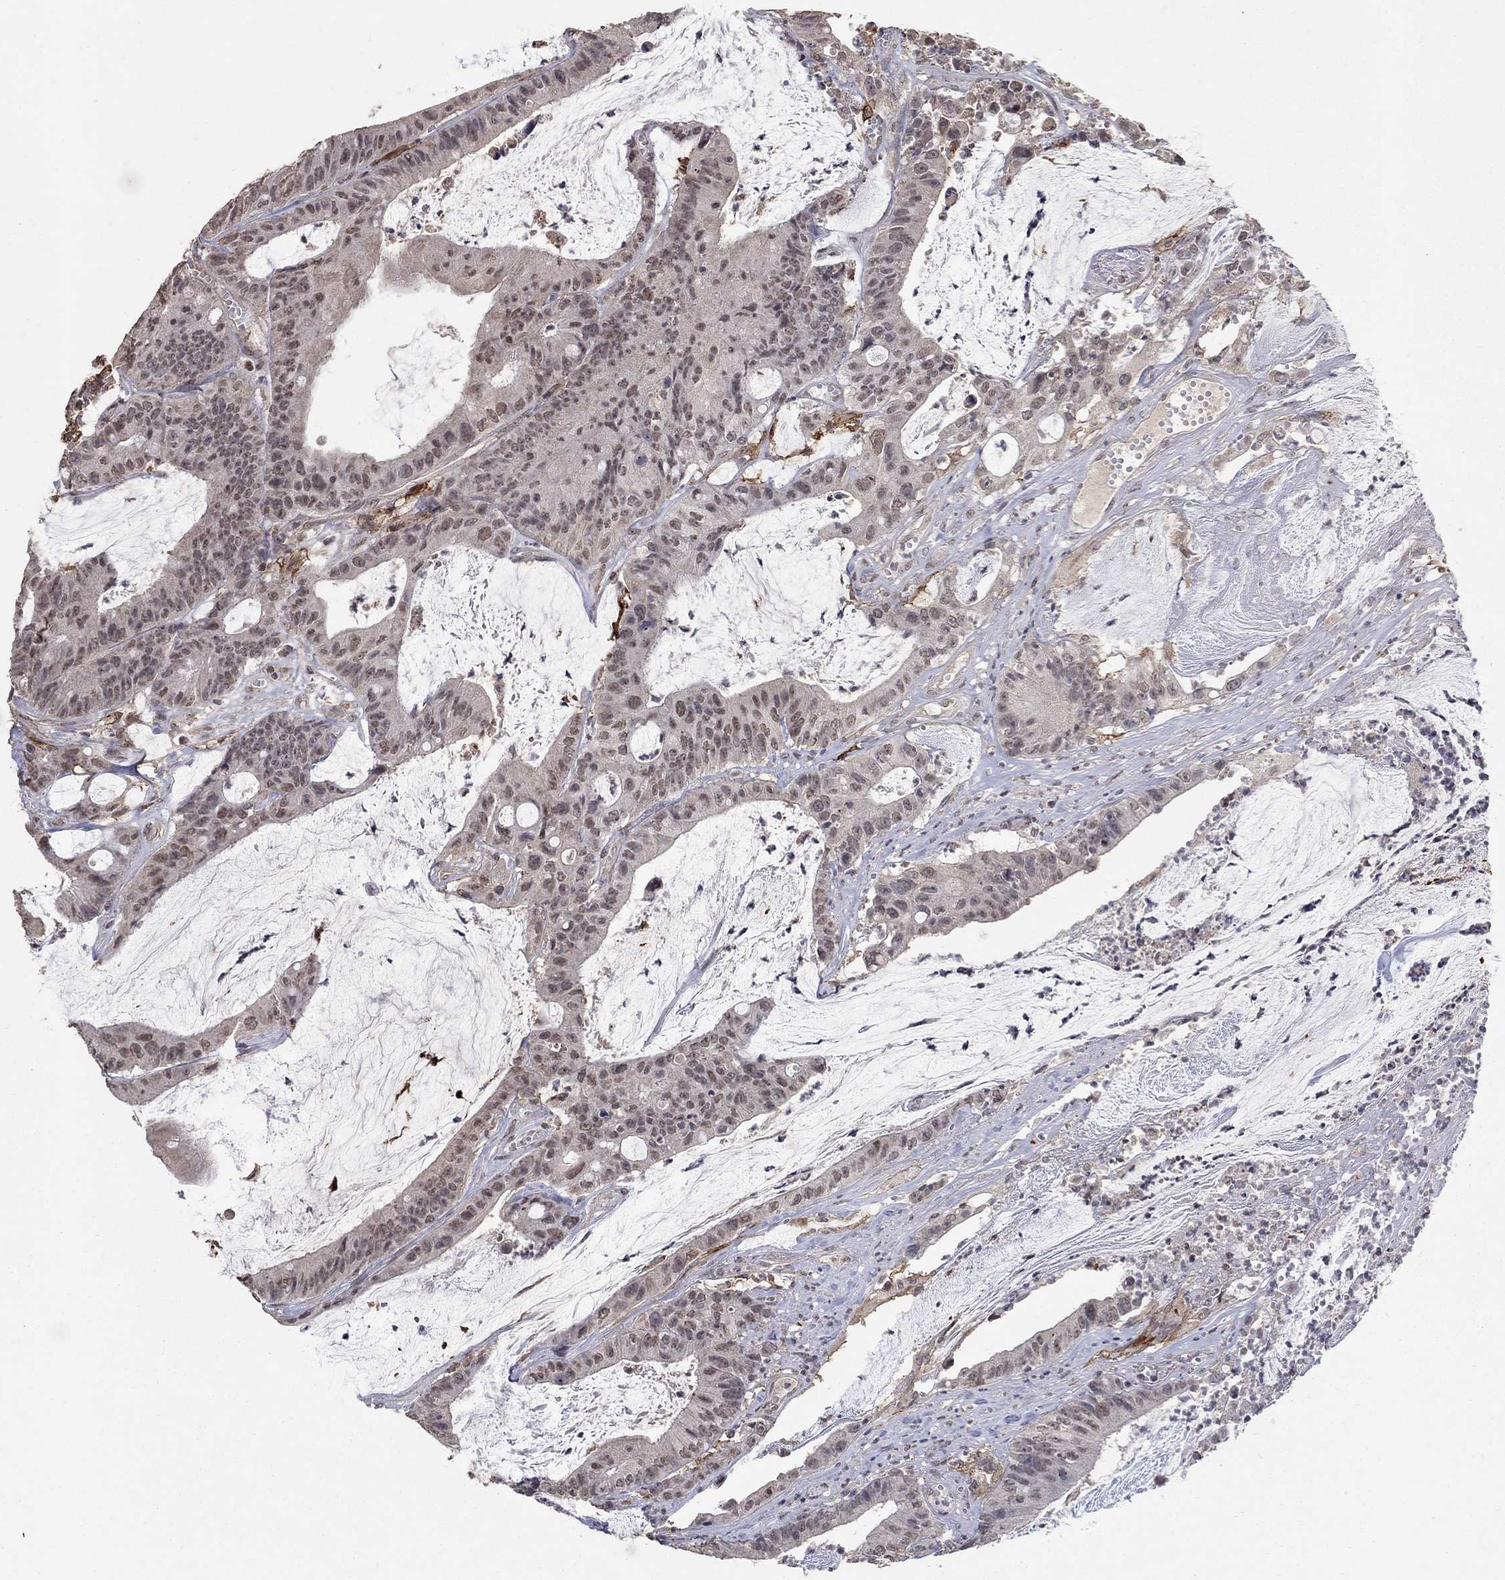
{"staining": {"intensity": "weak", "quantity": "25%-75%", "location": "nuclear"}, "tissue": "colorectal cancer", "cell_type": "Tumor cells", "image_type": "cancer", "snomed": [{"axis": "morphology", "description": "Adenocarcinoma, NOS"}, {"axis": "topography", "description": "Colon"}], "caption": "Tumor cells exhibit low levels of weak nuclear staining in about 25%-75% of cells in colorectal cancer.", "gene": "GRIA3", "patient": {"sex": "female", "age": 69}}